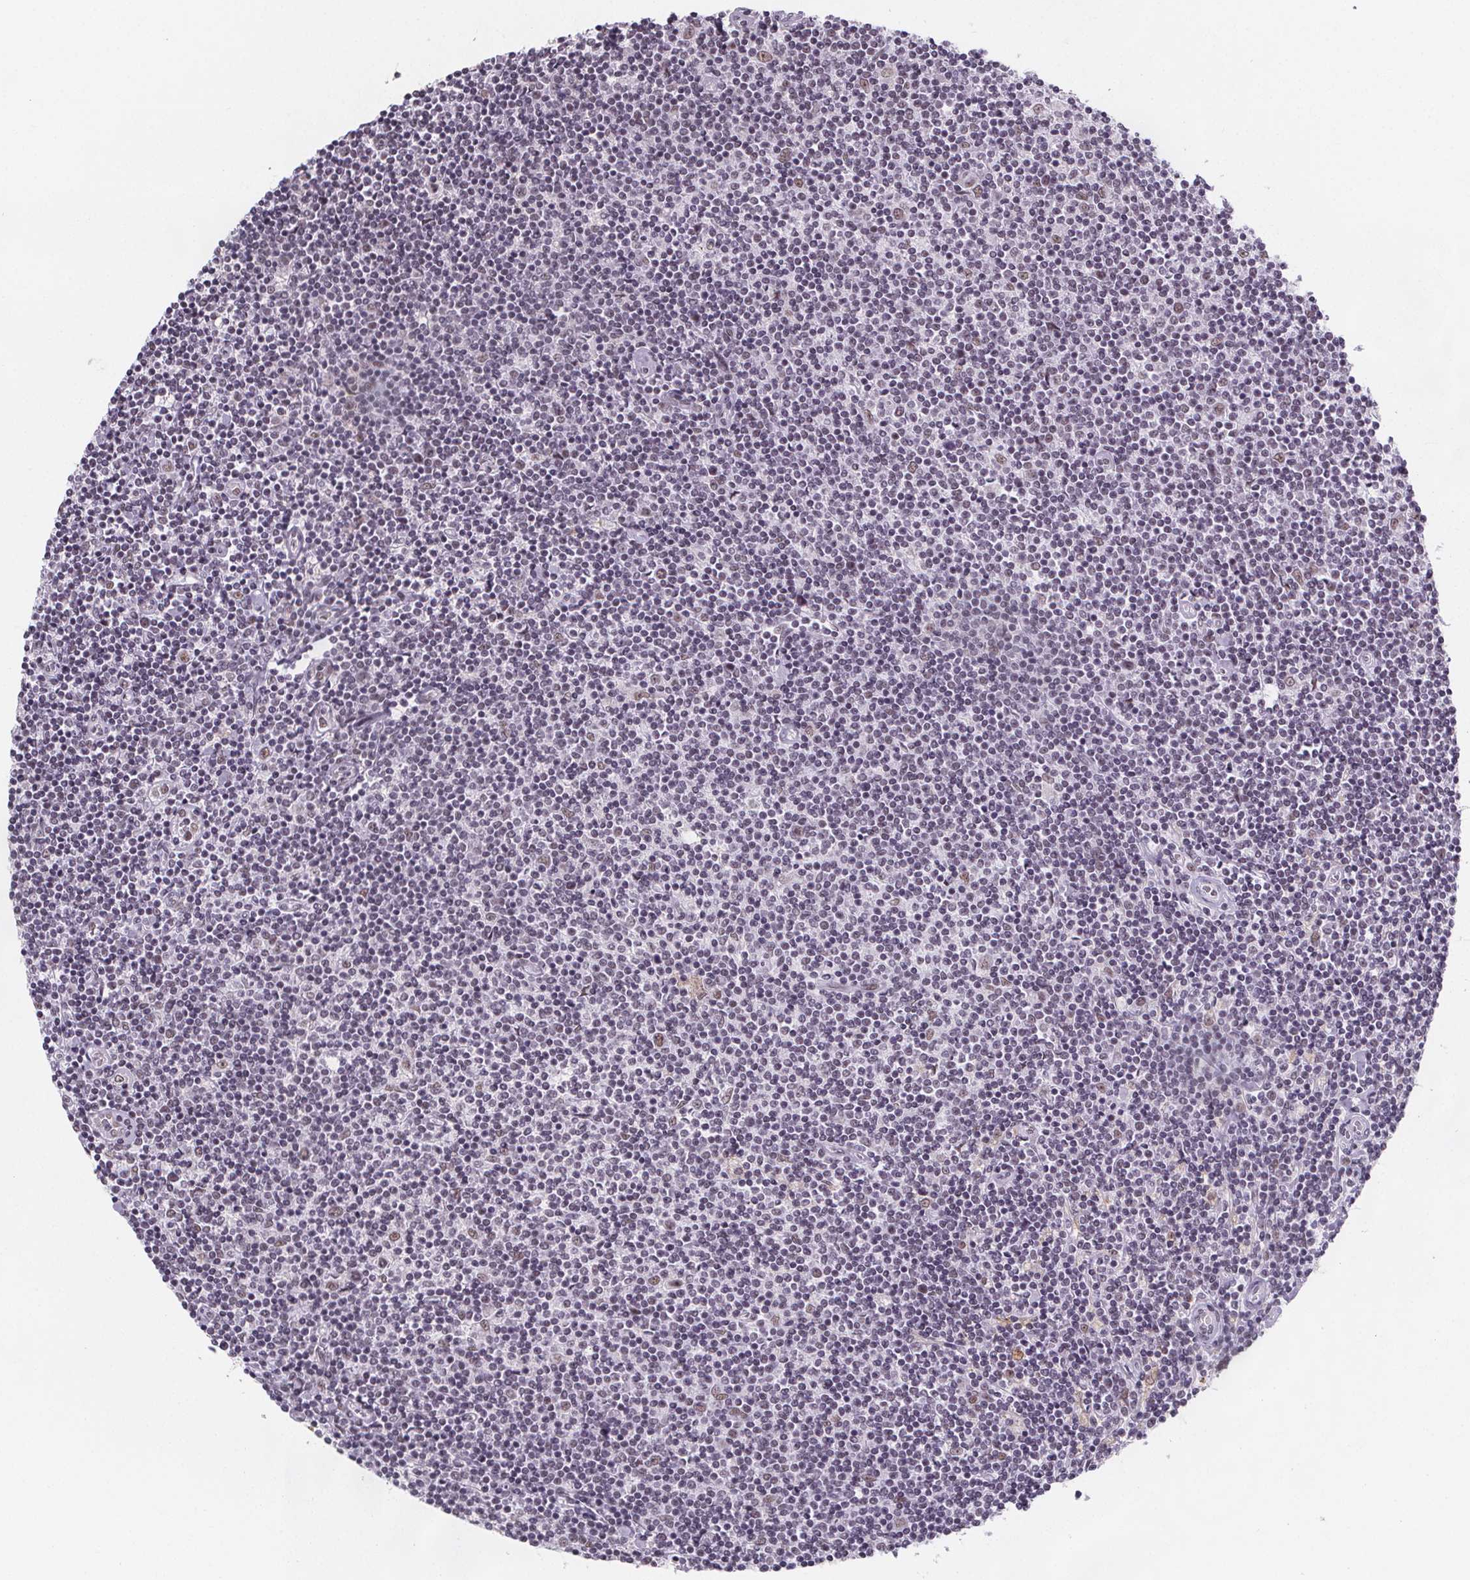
{"staining": {"intensity": "moderate", "quantity": "25%-75%", "location": "nuclear"}, "tissue": "lymphoma", "cell_type": "Tumor cells", "image_type": "cancer", "snomed": [{"axis": "morphology", "description": "Hodgkin's disease, NOS"}, {"axis": "topography", "description": "Lymph node"}], "caption": "A brown stain highlights moderate nuclear positivity of a protein in lymphoma tumor cells. The protein of interest is stained brown, and the nuclei are stained in blue (DAB IHC with brightfield microscopy, high magnification).", "gene": "ZNF572", "patient": {"sex": "male", "age": 40}}